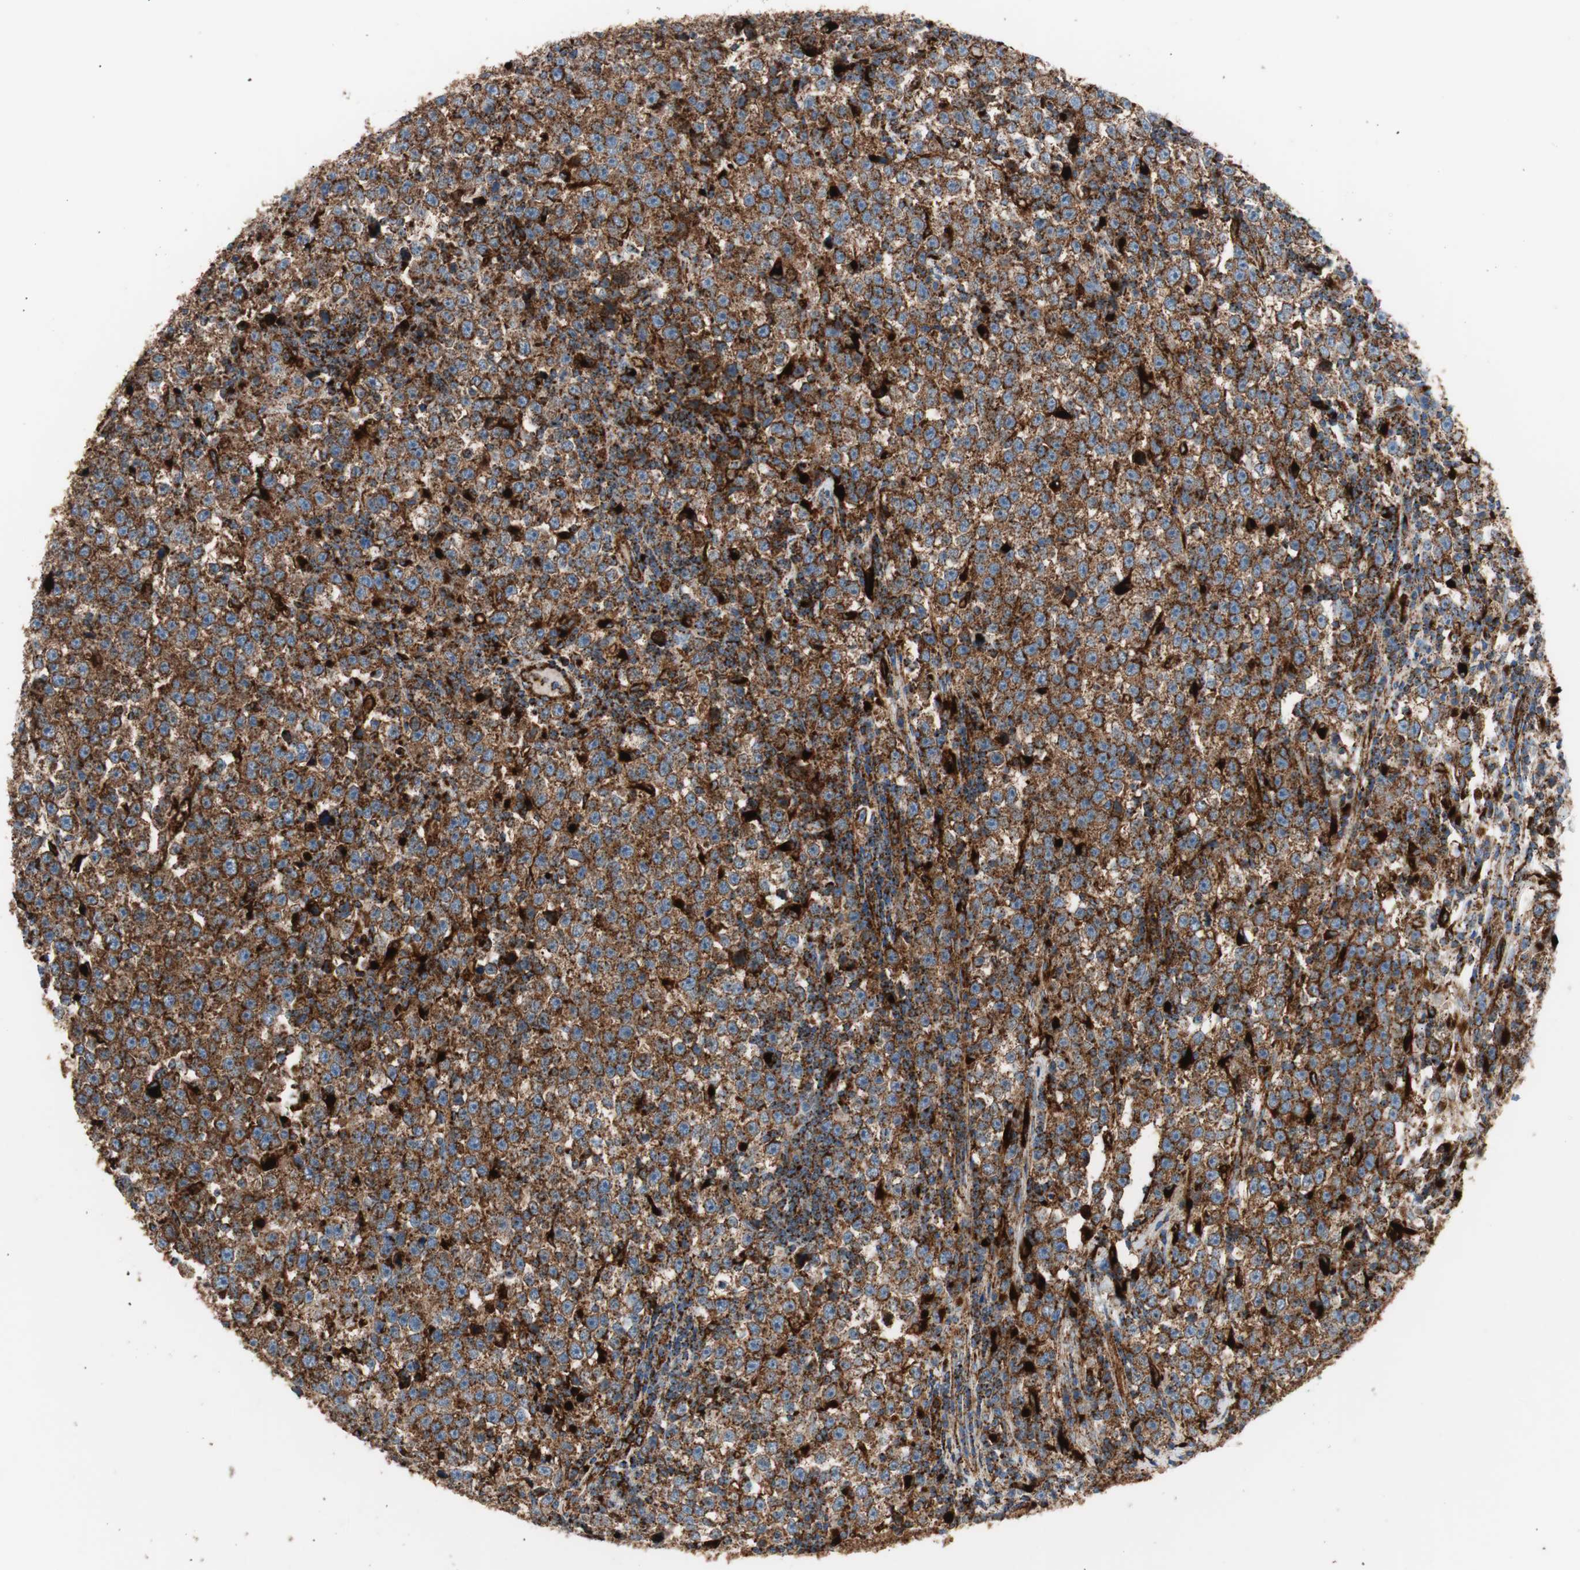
{"staining": {"intensity": "strong", "quantity": ">75%", "location": "cytoplasmic/membranous"}, "tissue": "testis cancer", "cell_type": "Tumor cells", "image_type": "cancer", "snomed": [{"axis": "morphology", "description": "Seminoma, NOS"}, {"axis": "topography", "description": "Testis"}], "caption": "Protein staining of testis cancer (seminoma) tissue reveals strong cytoplasmic/membranous positivity in approximately >75% of tumor cells. (DAB IHC with brightfield microscopy, high magnification).", "gene": "LAMP1", "patient": {"sex": "male", "age": 43}}